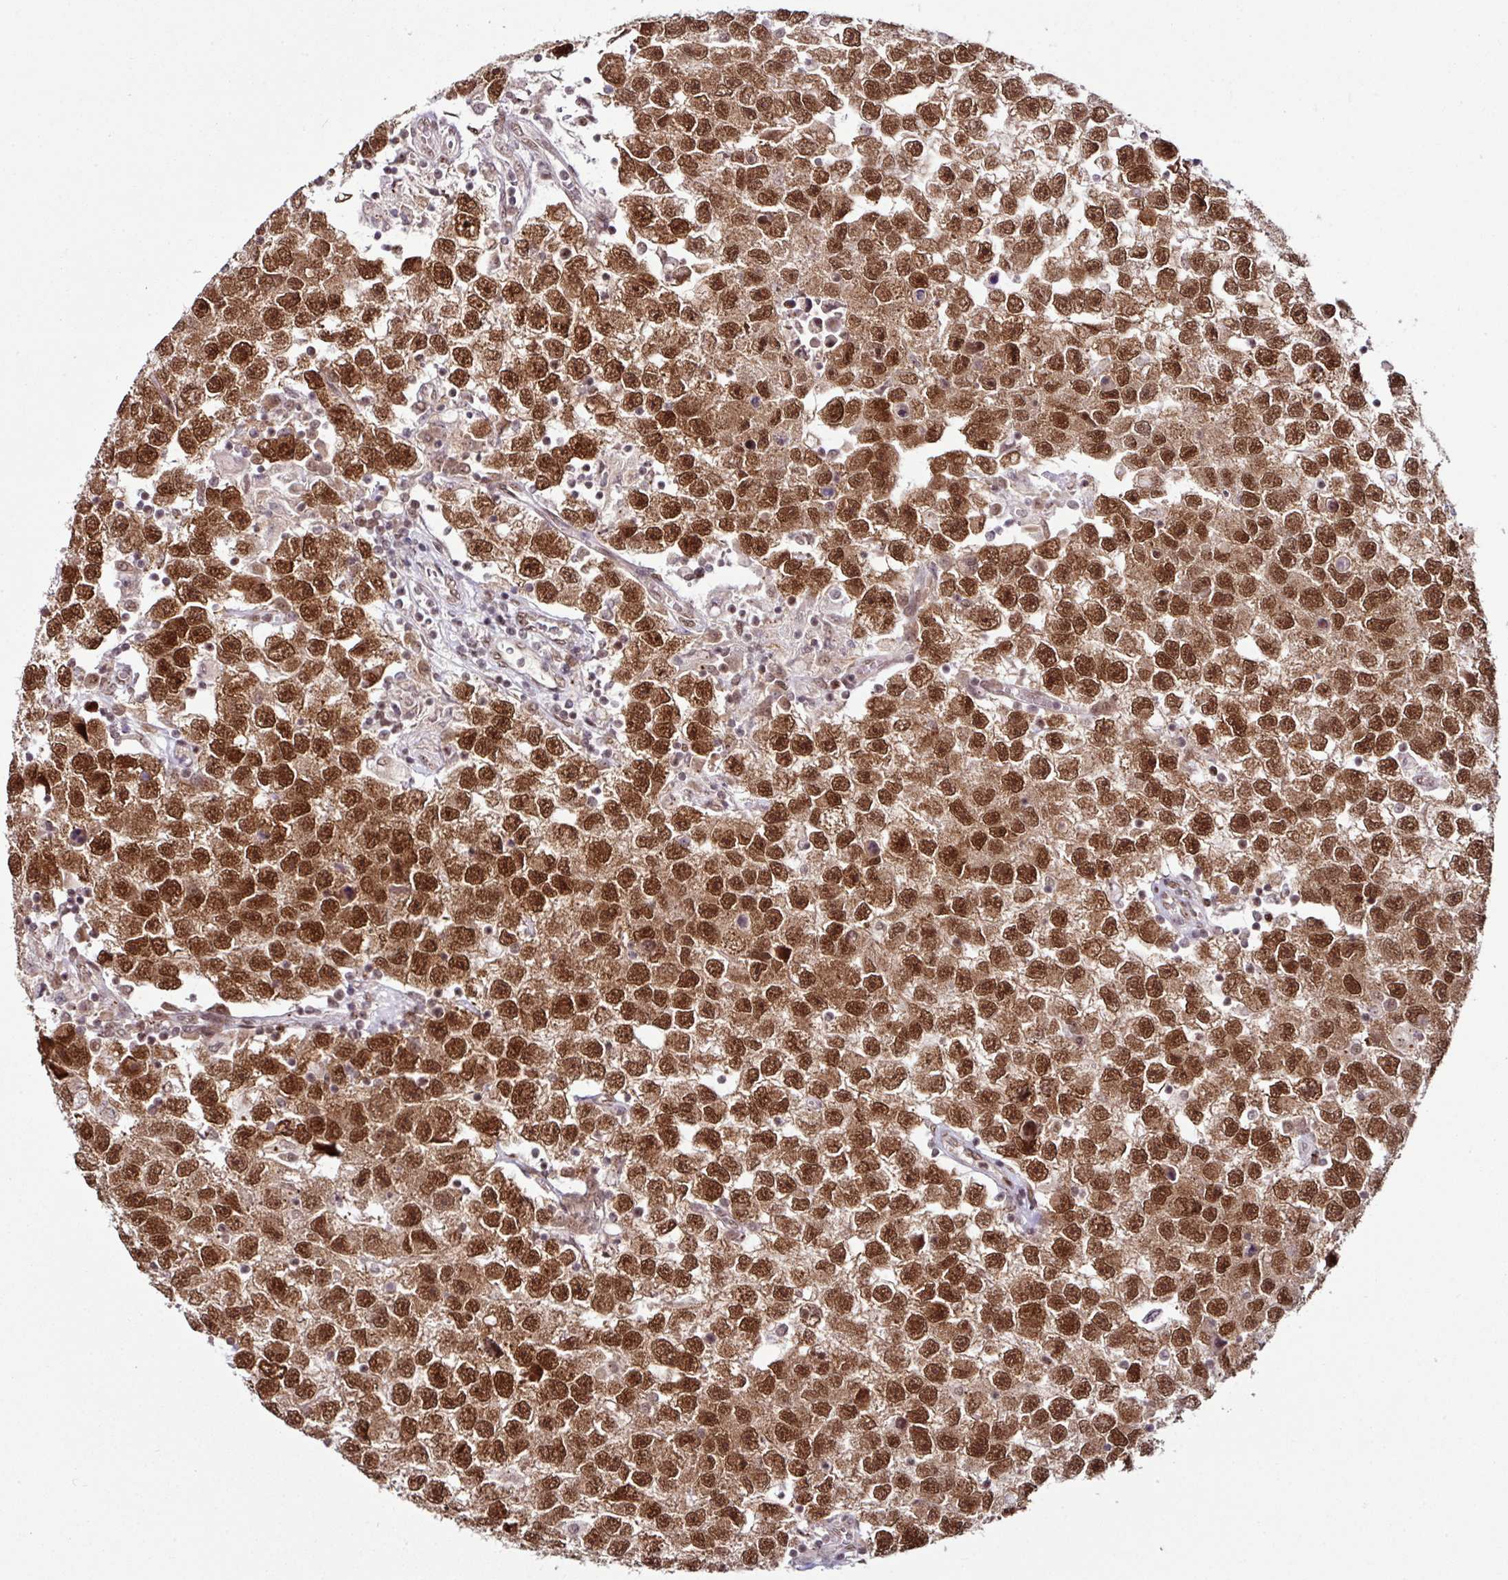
{"staining": {"intensity": "strong", "quantity": ">75%", "location": "cytoplasmic/membranous,nuclear"}, "tissue": "testis cancer", "cell_type": "Tumor cells", "image_type": "cancer", "snomed": [{"axis": "morphology", "description": "Seminoma, NOS"}, {"axis": "topography", "description": "Testis"}], "caption": "Testis cancer stained with a protein marker reveals strong staining in tumor cells.", "gene": "MORF4L2", "patient": {"sex": "male", "age": 26}}